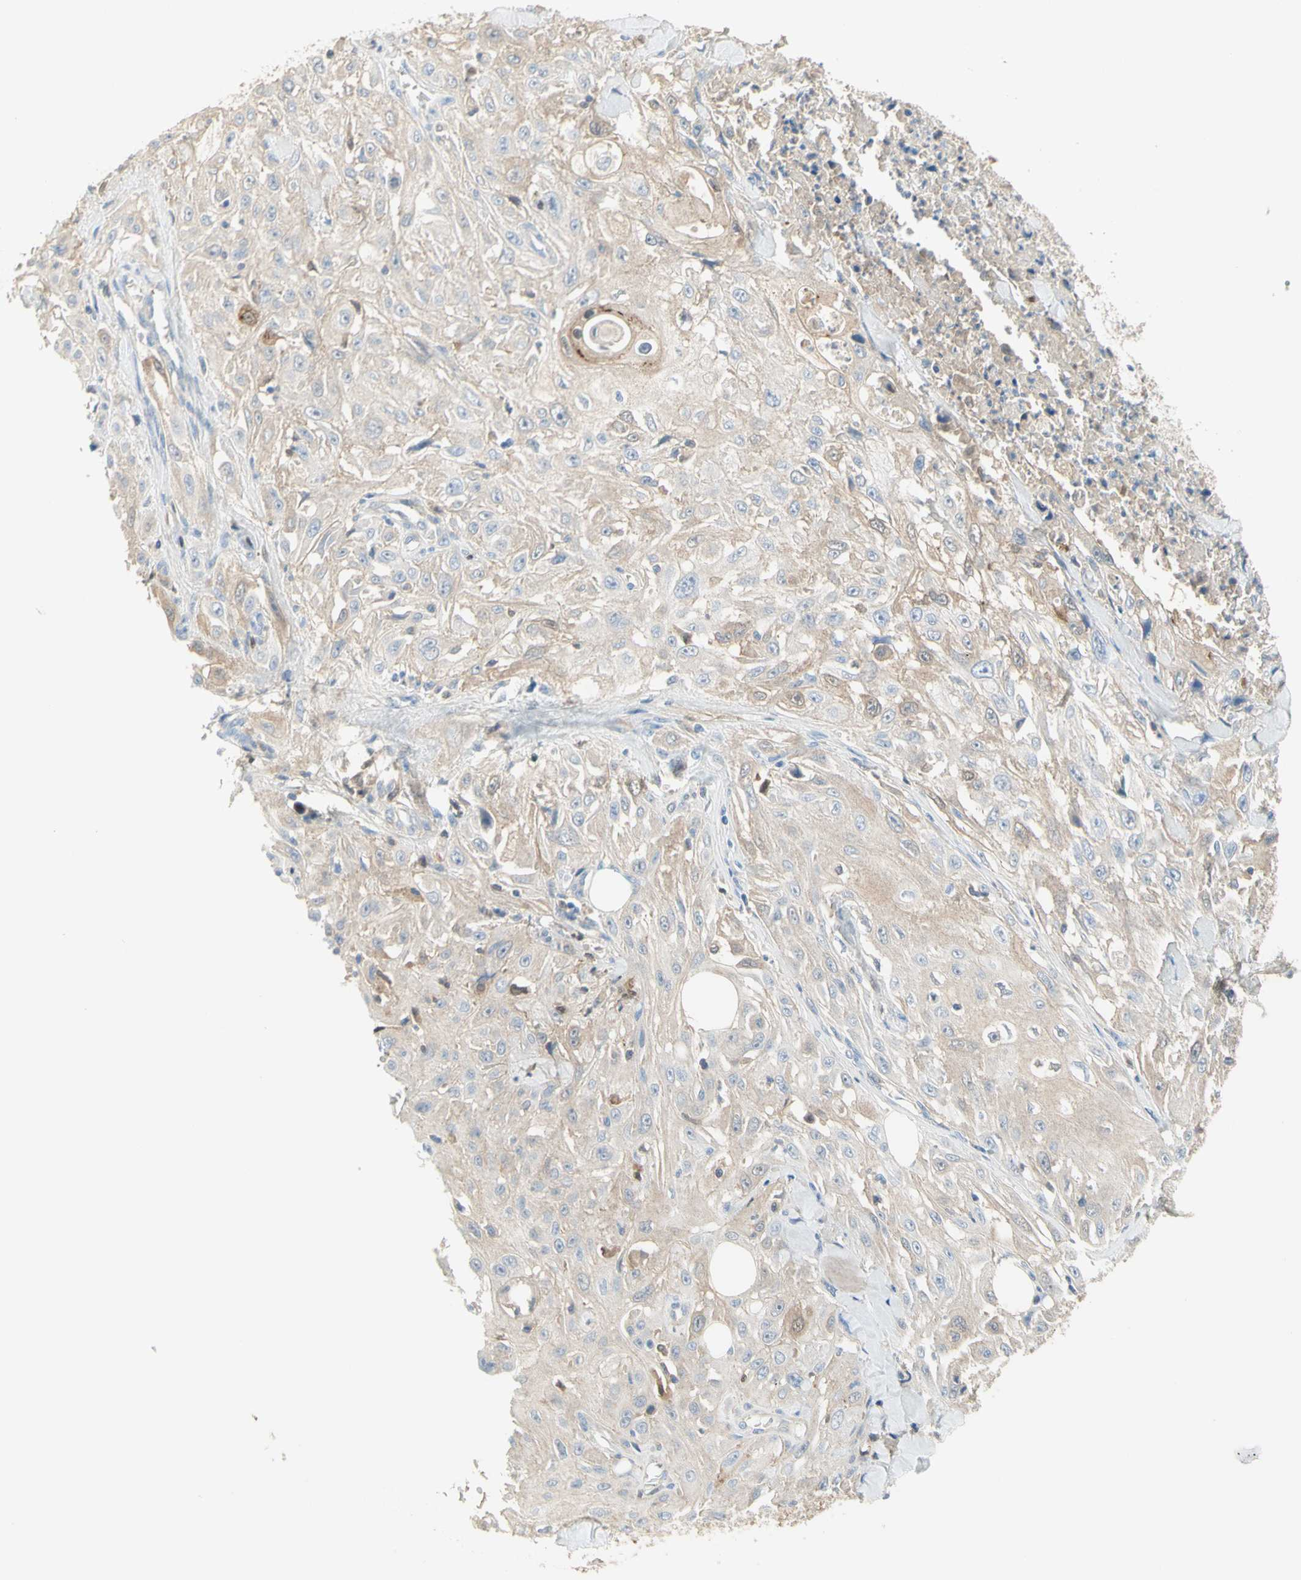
{"staining": {"intensity": "weak", "quantity": ">75%", "location": "cytoplasmic/membranous"}, "tissue": "skin cancer", "cell_type": "Tumor cells", "image_type": "cancer", "snomed": [{"axis": "morphology", "description": "Squamous cell carcinoma, NOS"}, {"axis": "morphology", "description": "Squamous cell carcinoma, metastatic, NOS"}, {"axis": "topography", "description": "Skin"}, {"axis": "topography", "description": "Lymph node"}], "caption": "Protein staining reveals weak cytoplasmic/membranous expression in approximately >75% of tumor cells in skin metastatic squamous cell carcinoma.", "gene": "NECTIN4", "patient": {"sex": "male", "age": 75}}